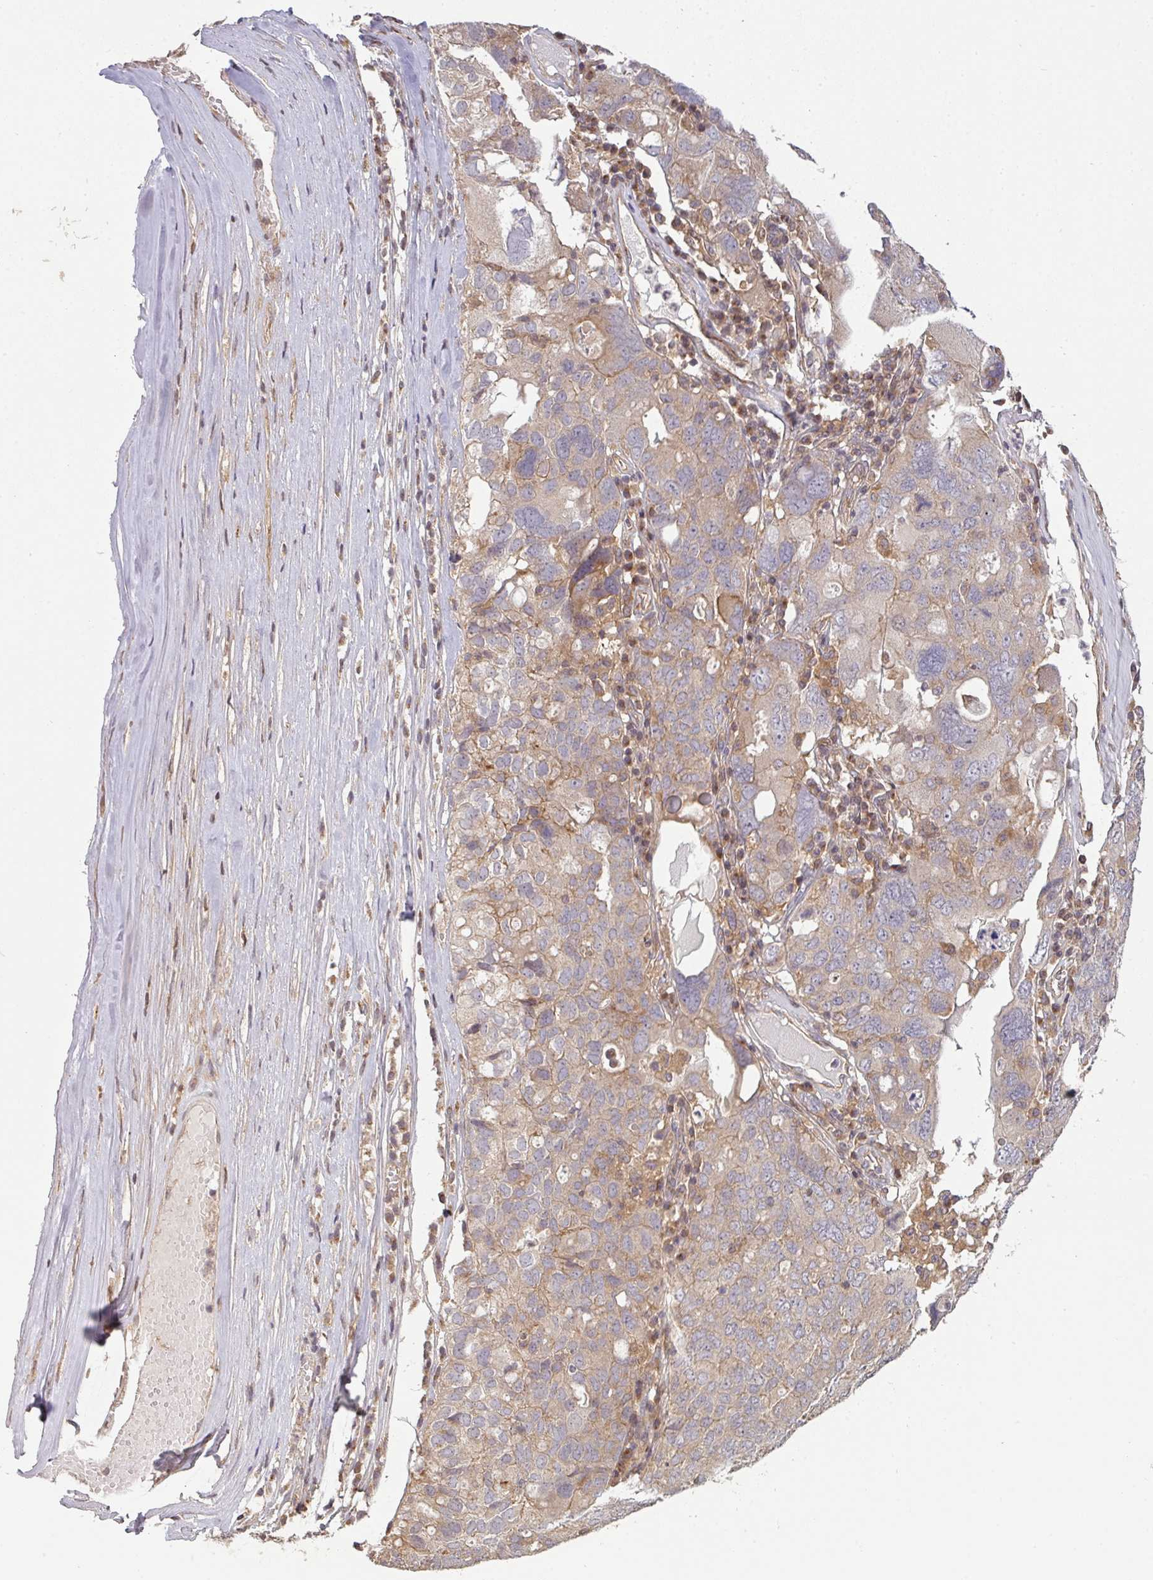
{"staining": {"intensity": "moderate", "quantity": "<25%", "location": "cytoplasmic/membranous"}, "tissue": "ovarian cancer", "cell_type": "Tumor cells", "image_type": "cancer", "snomed": [{"axis": "morphology", "description": "Carcinoma, endometroid"}, {"axis": "topography", "description": "Ovary"}], "caption": "Immunohistochemical staining of endometroid carcinoma (ovarian) shows low levels of moderate cytoplasmic/membranous protein expression in about <25% of tumor cells. The staining is performed using DAB (3,3'-diaminobenzidine) brown chromogen to label protein expression. The nuclei are counter-stained blue using hematoxylin.", "gene": "CYFIP2", "patient": {"sex": "female", "age": 62}}